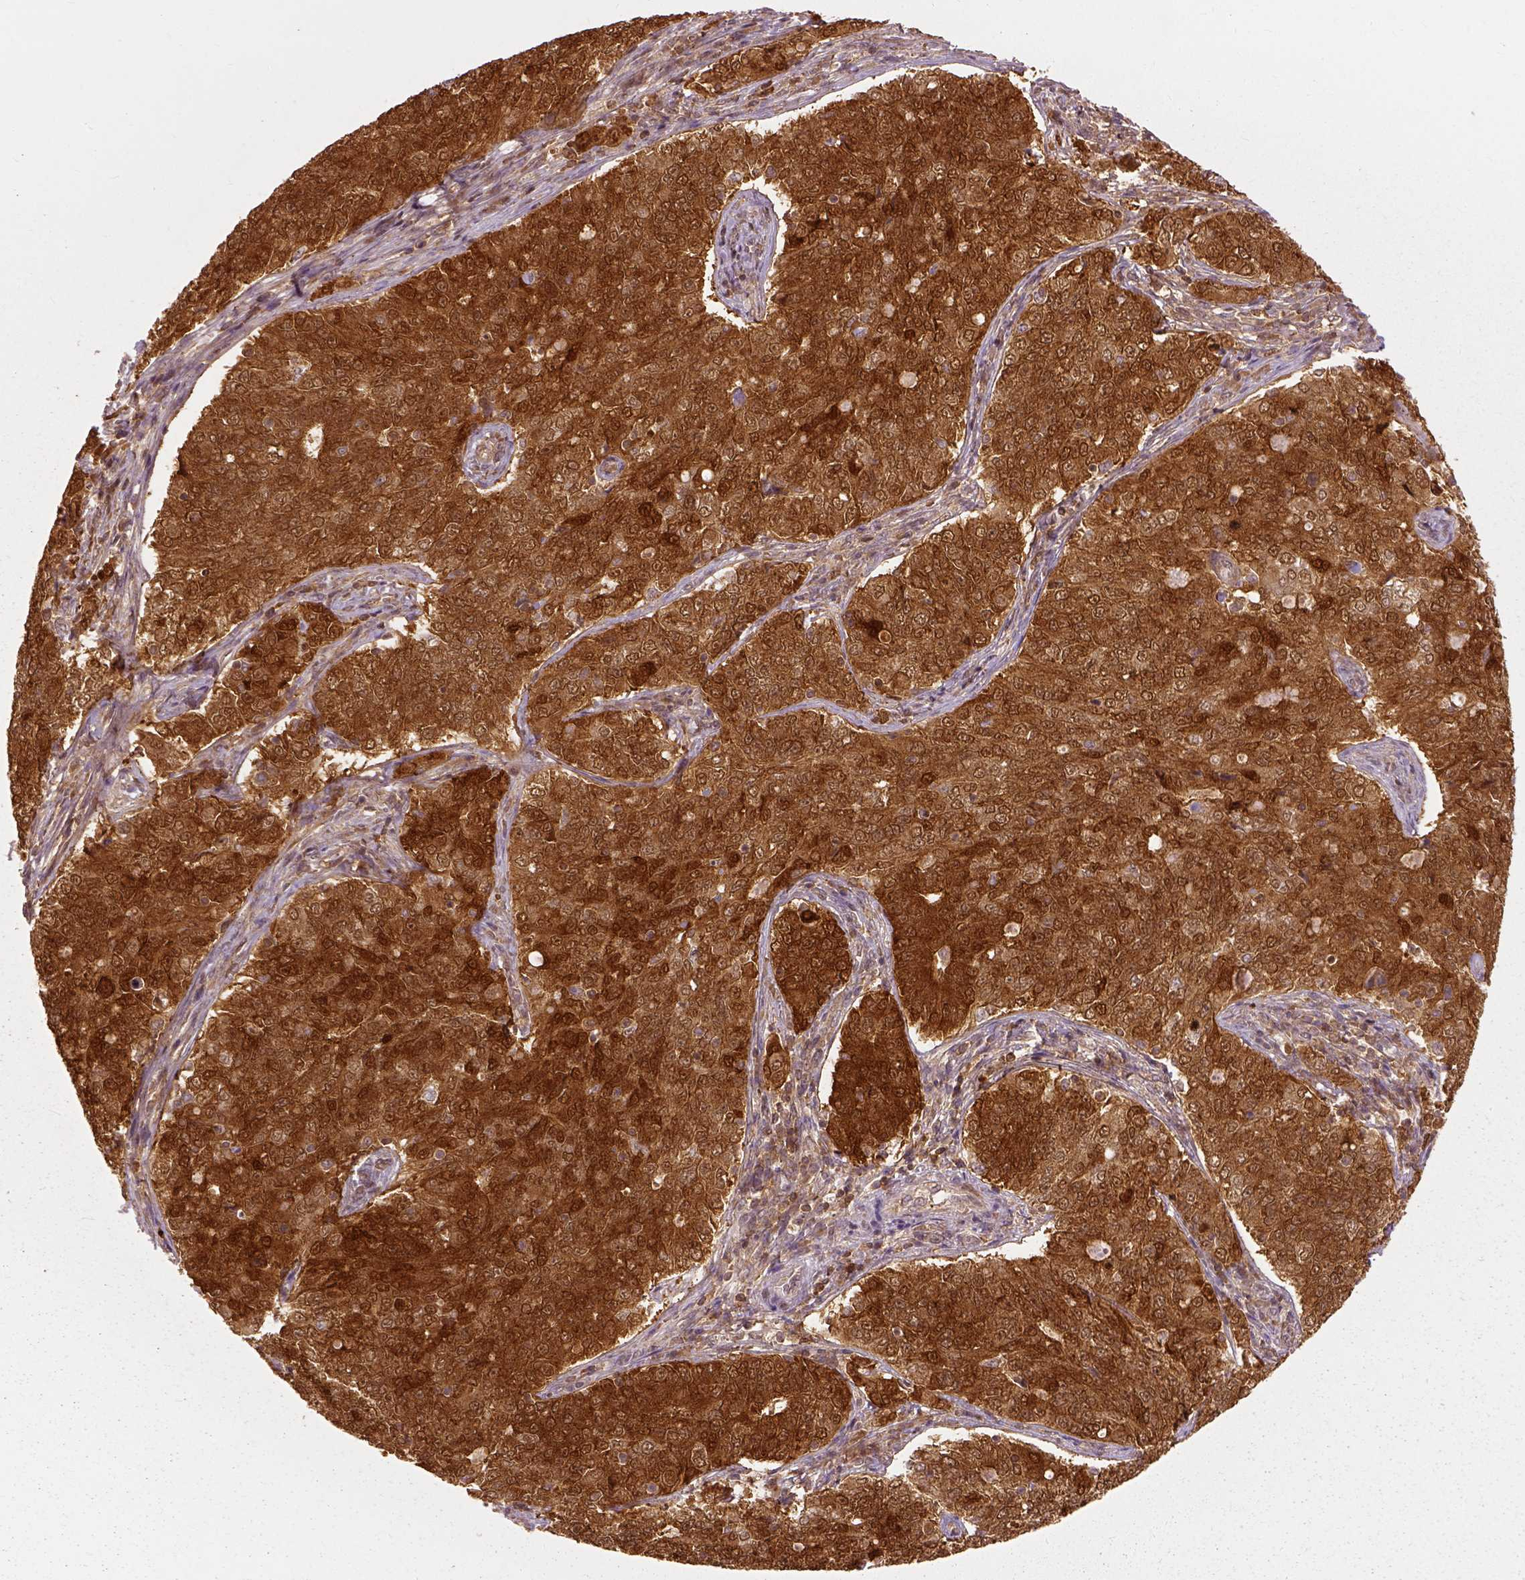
{"staining": {"intensity": "strong", "quantity": ">75%", "location": "cytoplasmic/membranous,nuclear"}, "tissue": "endometrial cancer", "cell_type": "Tumor cells", "image_type": "cancer", "snomed": [{"axis": "morphology", "description": "Adenocarcinoma, NOS"}, {"axis": "topography", "description": "Endometrium"}], "caption": "Immunohistochemistry (IHC) histopathology image of neoplastic tissue: human endometrial cancer stained using IHC exhibits high levels of strong protein expression localized specifically in the cytoplasmic/membranous and nuclear of tumor cells, appearing as a cytoplasmic/membranous and nuclear brown color.", "gene": "GPI", "patient": {"sex": "female", "age": 43}}